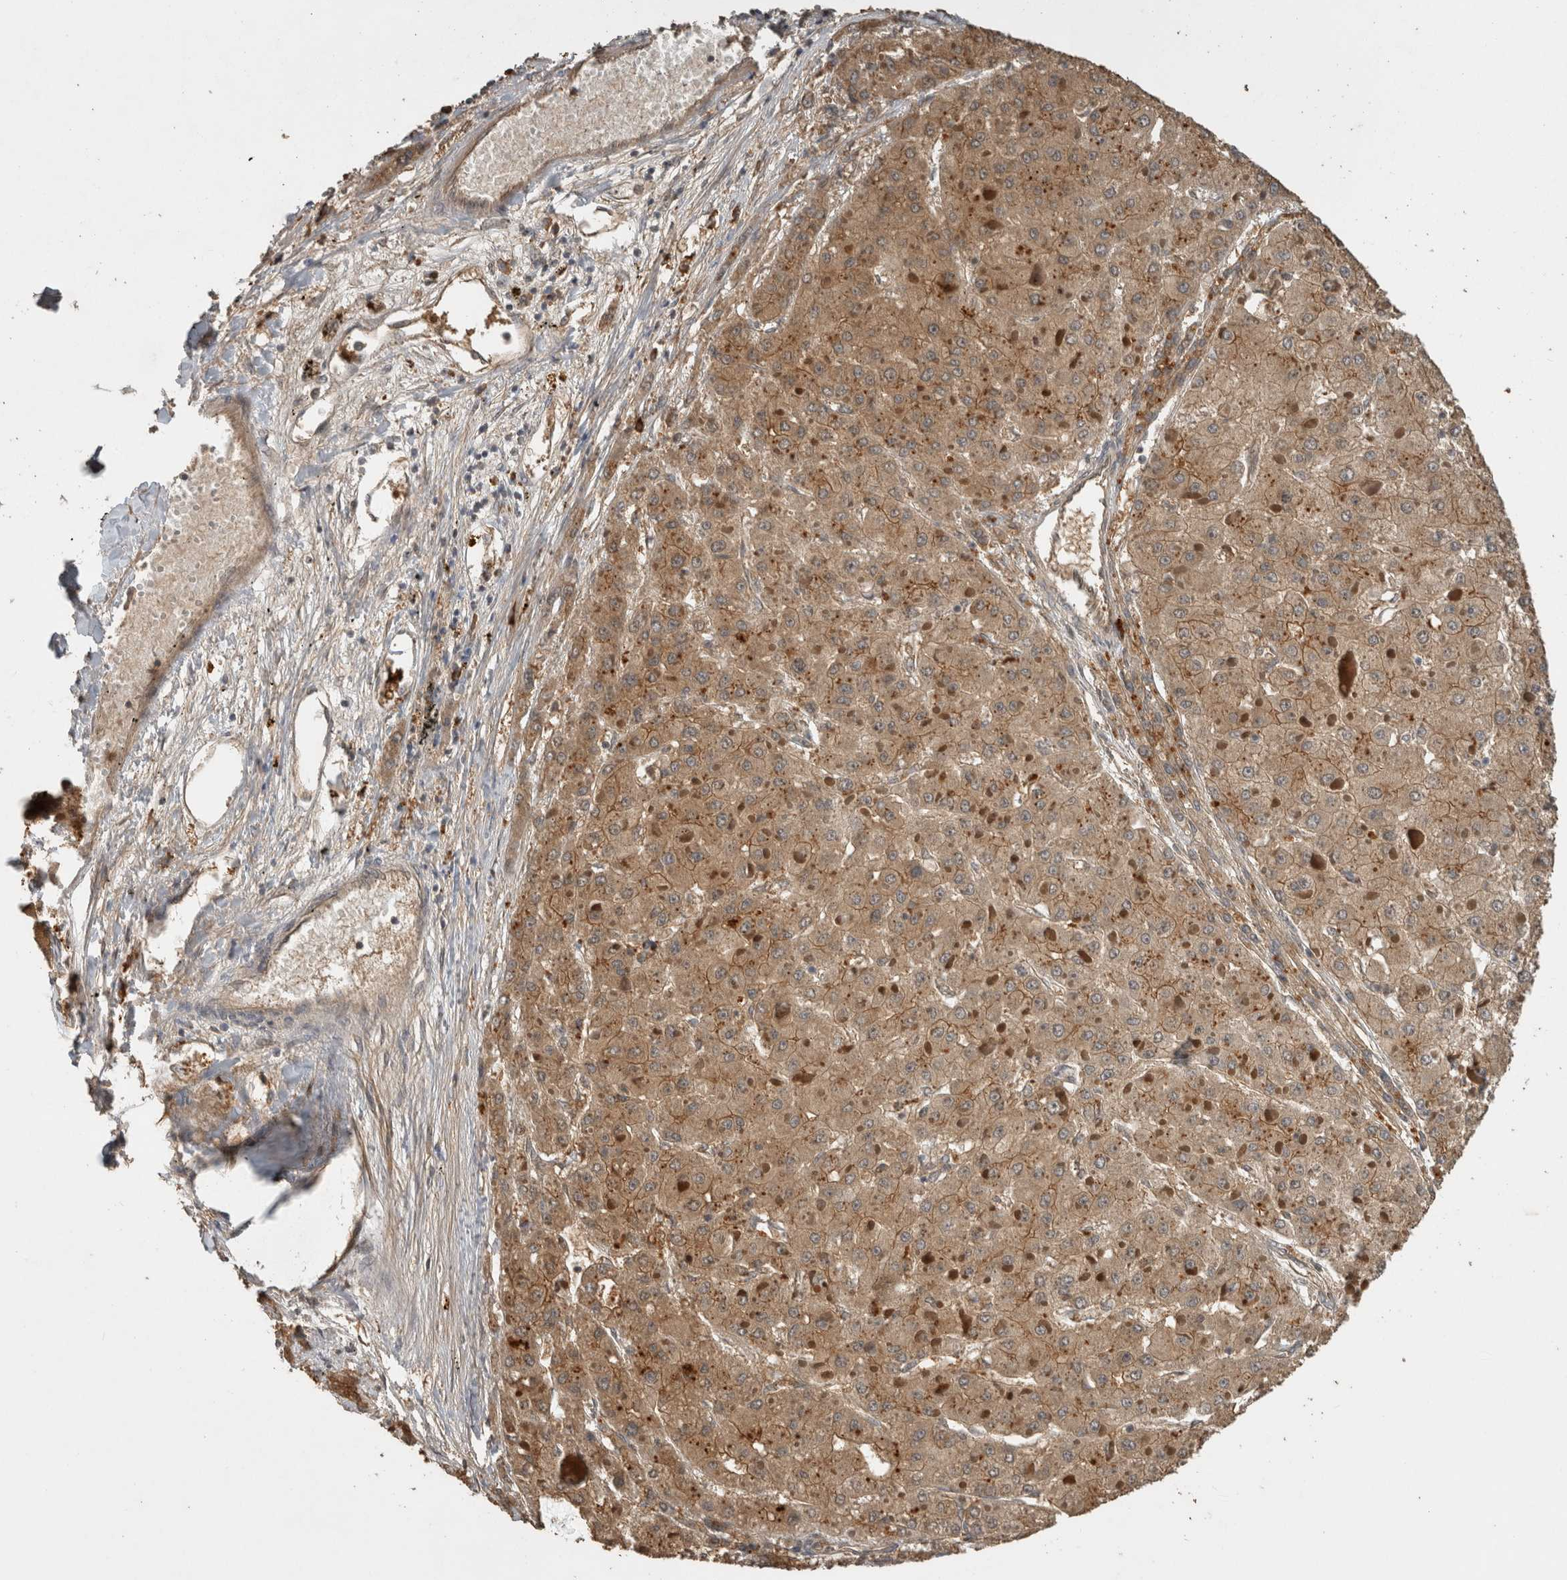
{"staining": {"intensity": "moderate", "quantity": ">75%", "location": "cytoplasmic/membranous"}, "tissue": "liver cancer", "cell_type": "Tumor cells", "image_type": "cancer", "snomed": [{"axis": "morphology", "description": "Carcinoma, Hepatocellular, NOS"}, {"axis": "topography", "description": "Liver"}], "caption": "Immunohistochemical staining of liver hepatocellular carcinoma shows medium levels of moderate cytoplasmic/membranous expression in approximately >75% of tumor cells. (brown staining indicates protein expression, while blue staining denotes nuclei).", "gene": "RHPN1", "patient": {"sex": "female", "age": 73}}